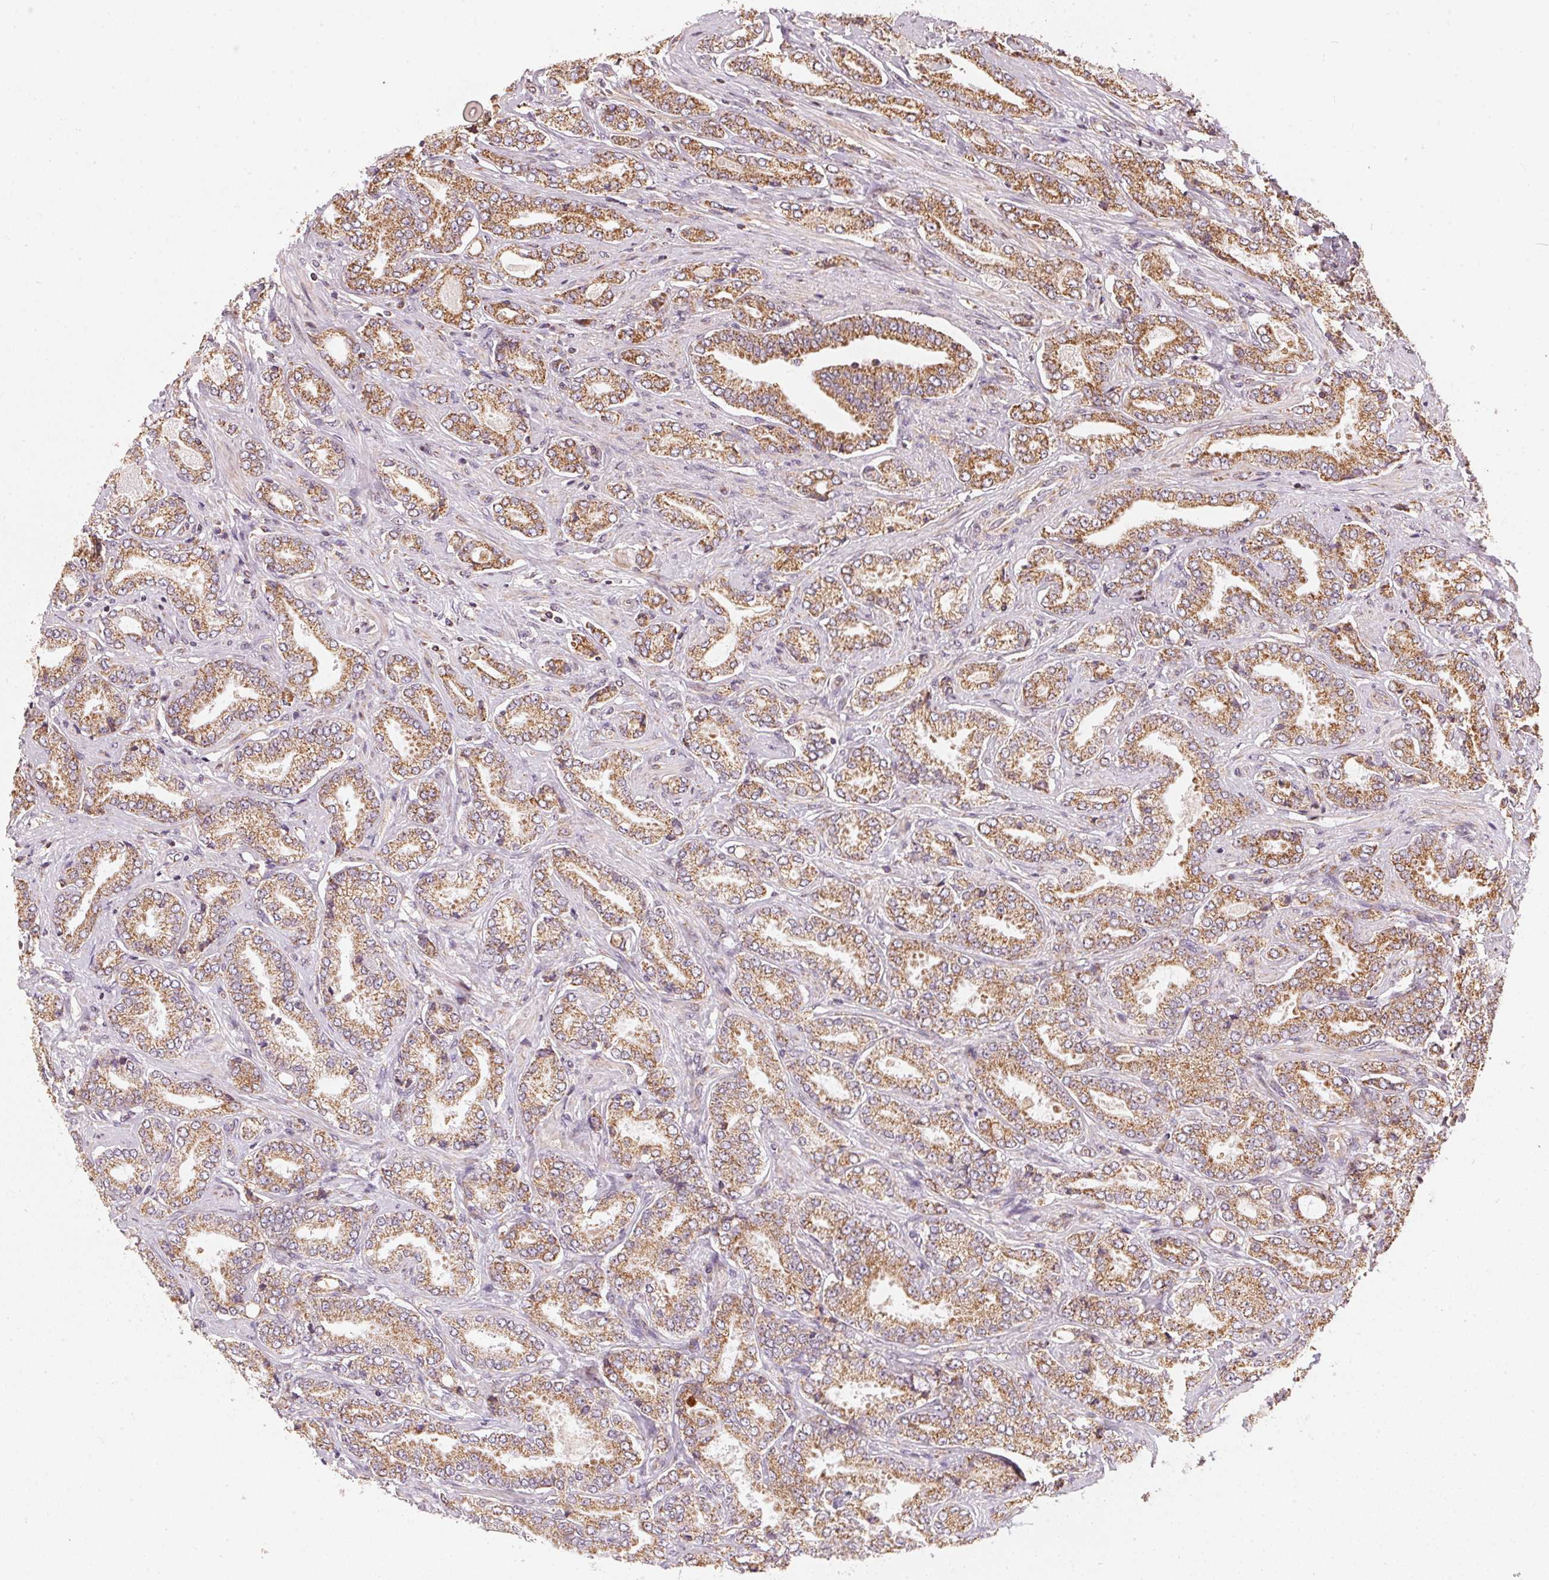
{"staining": {"intensity": "moderate", "quantity": ">75%", "location": "cytoplasmic/membranous"}, "tissue": "prostate cancer", "cell_type": "Tumor cells", "image_type": "cancer", "snomed": [{"axis": "morphology", "description": "Adenocarcinoma, NOS"}, {"axis": "topography", "description": "Prostate"}], "caption": "DAB immunohistochemical staining of prostate cancer (adenocarcinoma) displays moderate cytoplasmic/membranous protein staining in approximately >75% of tumor cells. The protein of interest is shown in brown color, while the nuclei are stained blue.", "gene": "MATCAP1", "patient": {"sex": "male", "age": 64}}